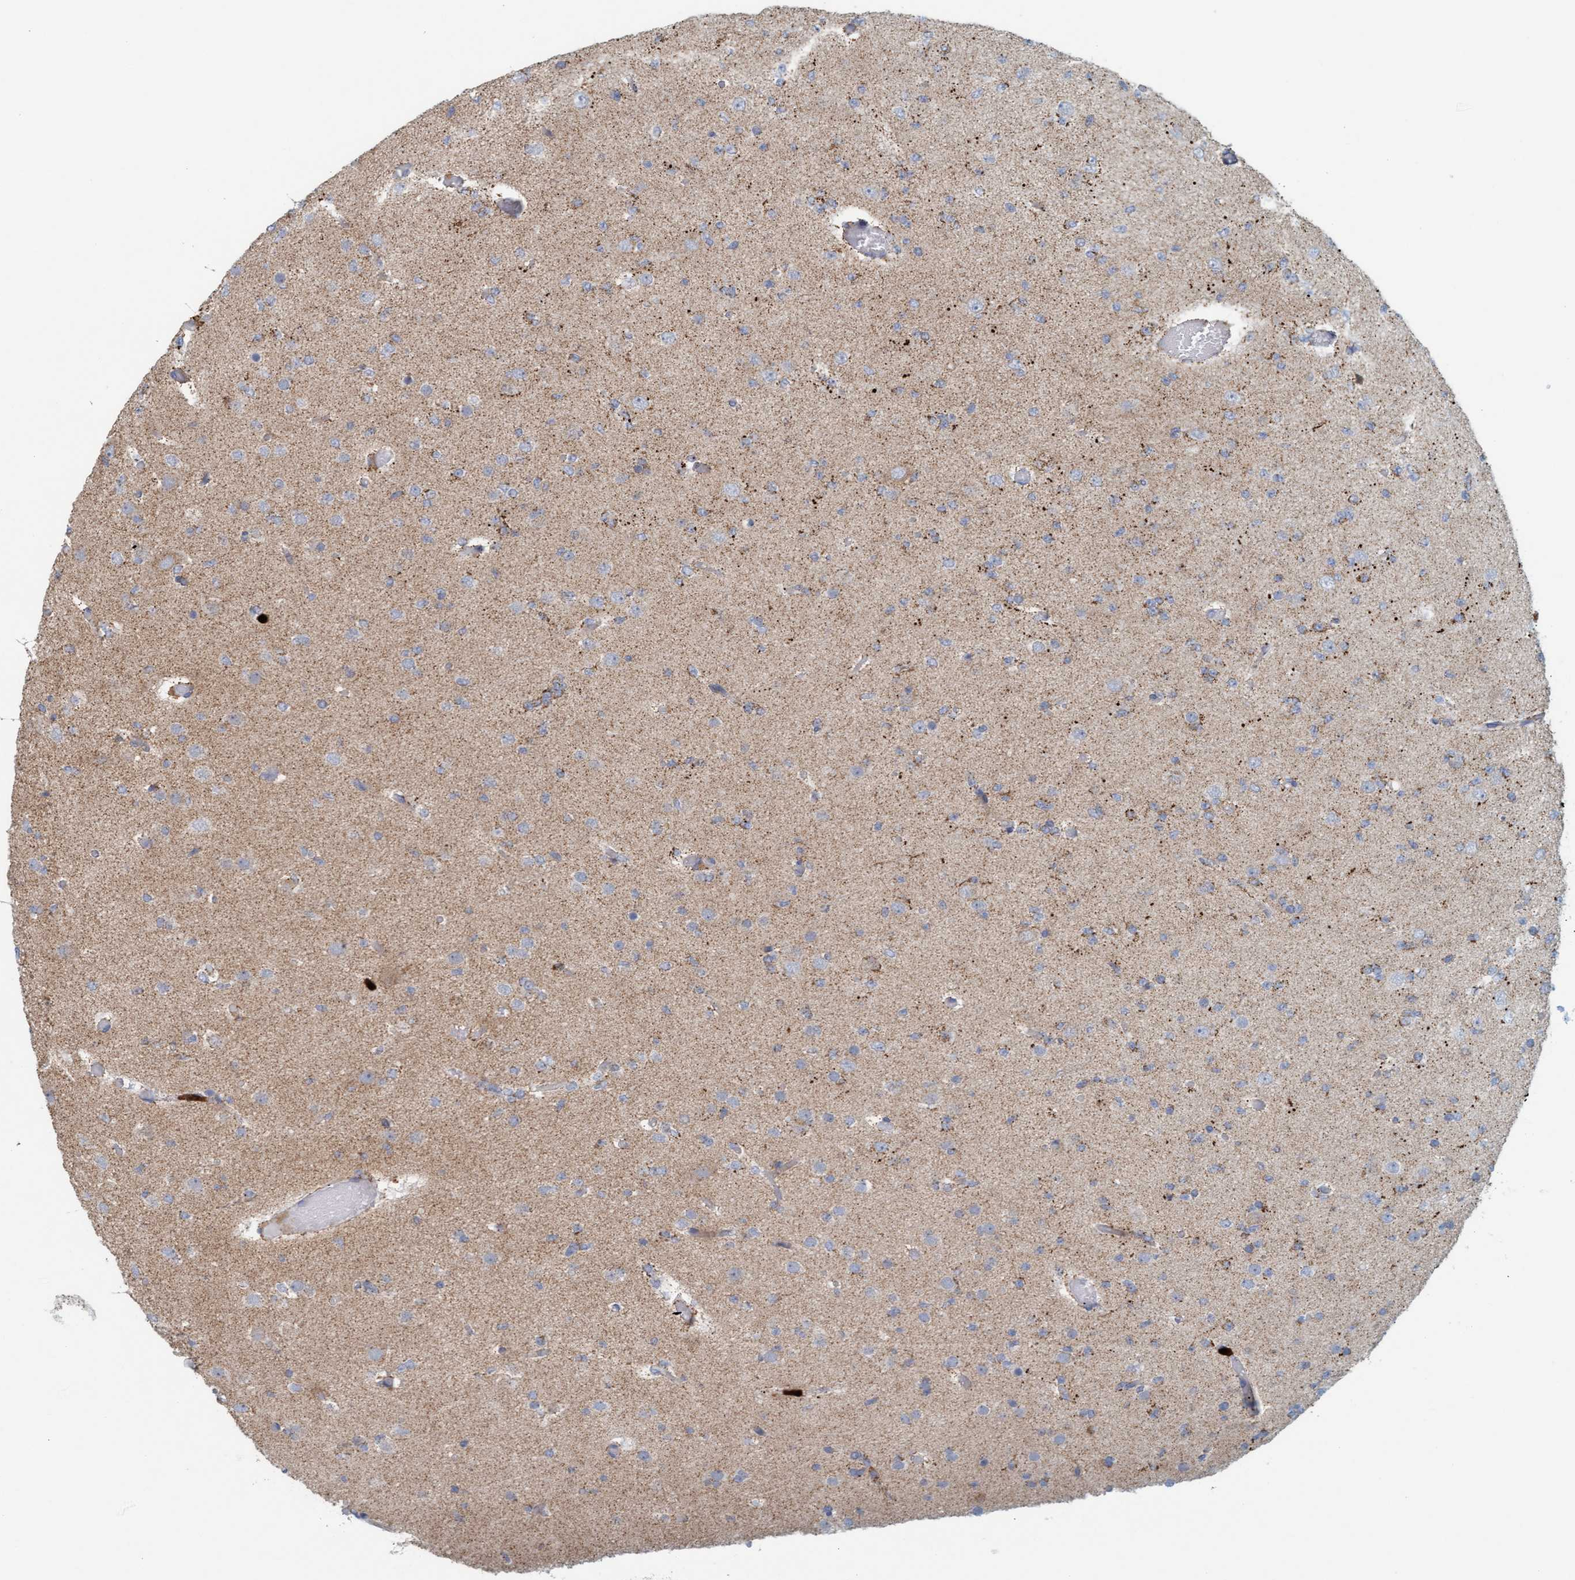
{"staining": {"intensity": "weak", "quantity": "25%-75%", "location": "cytoplasmic/membranous"}, "tissue": "glioma", "cell_type": "Tumor cells", "image_type": "cancer", "snomed": [{"axis": "morphology", "description": "Glioma, malignant, Low grade"}, {"axis": "topography", "description": "Brain"}], "caption": "About 25%-75% of tumor cells in malignant low-grade glioma exhibit weak cytoplasmic/membranous protein positivity as visualized by brown immunohistochemical staining.", "gene": "B9D1", "patient": {"sex": "female", "age": 22}}